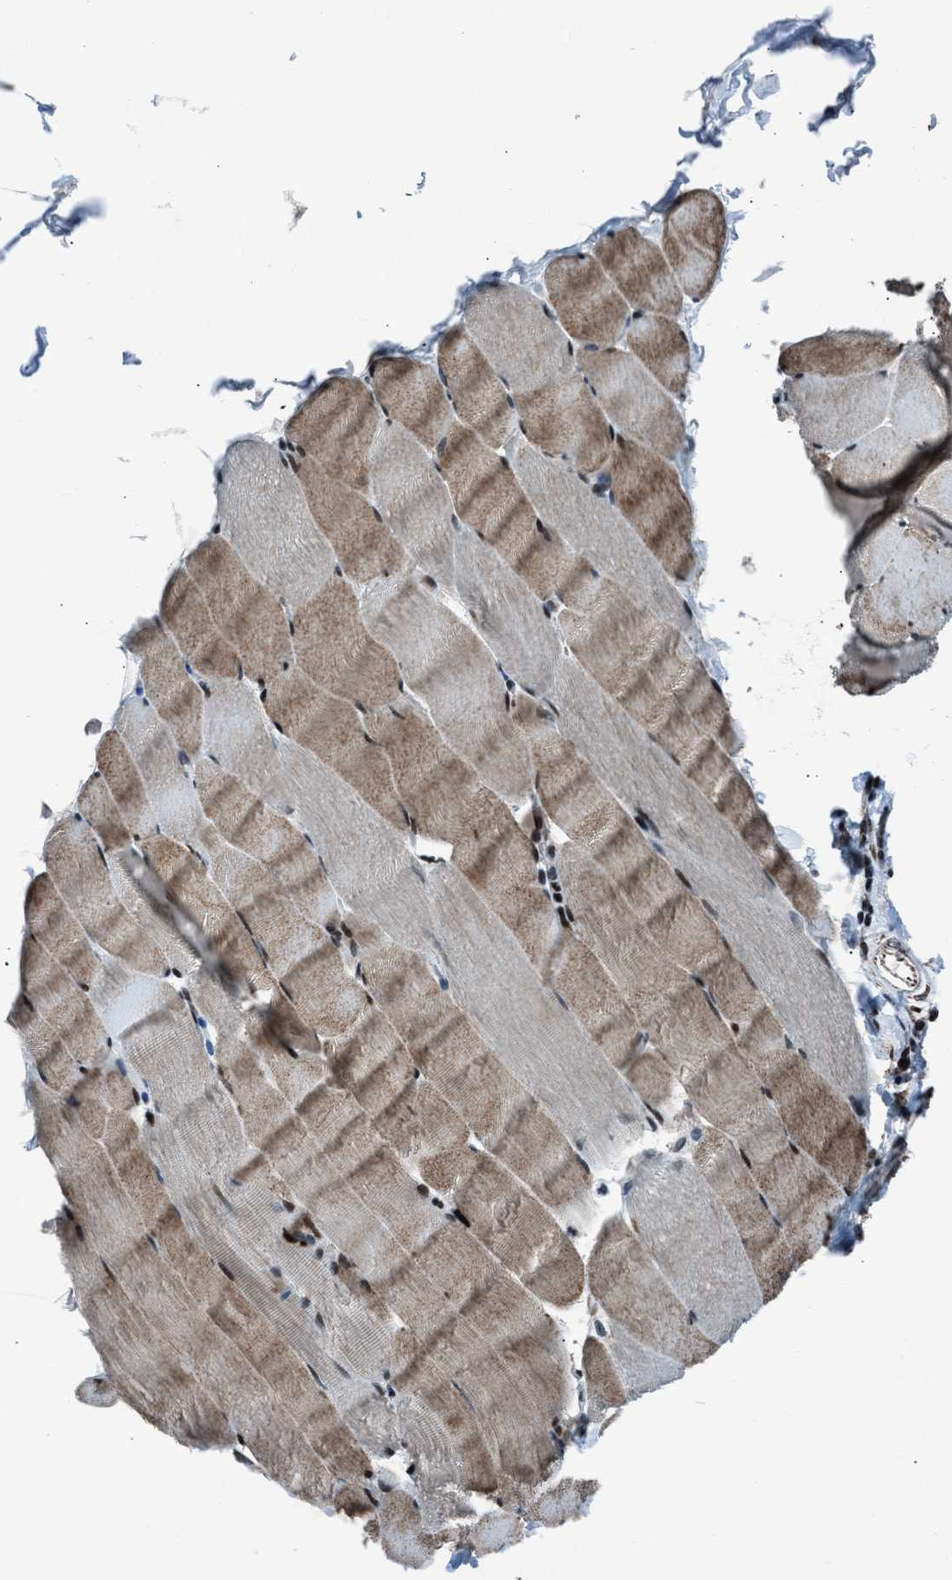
{"staining": {"intensity": "moderate", "quantity": ">75%", "location": "cytoplasmic/membranous"}, "tissue": "skeletal muscle", "cell_type": "Myocytes", "image_type": "normal", "snomed": [{"axis": "morphology", "description": "Normal tissue, NOS"}, {"axis": "topography", "description": "Skeletal muscle"}], "caption": "This is an image of IHC staining of benign skeletal muscle, which shows moderate expression in the cytoplasmic/membranous of myocytes.", "gene": "MORC3", "patient": {"sex": "male", "age": 62}}